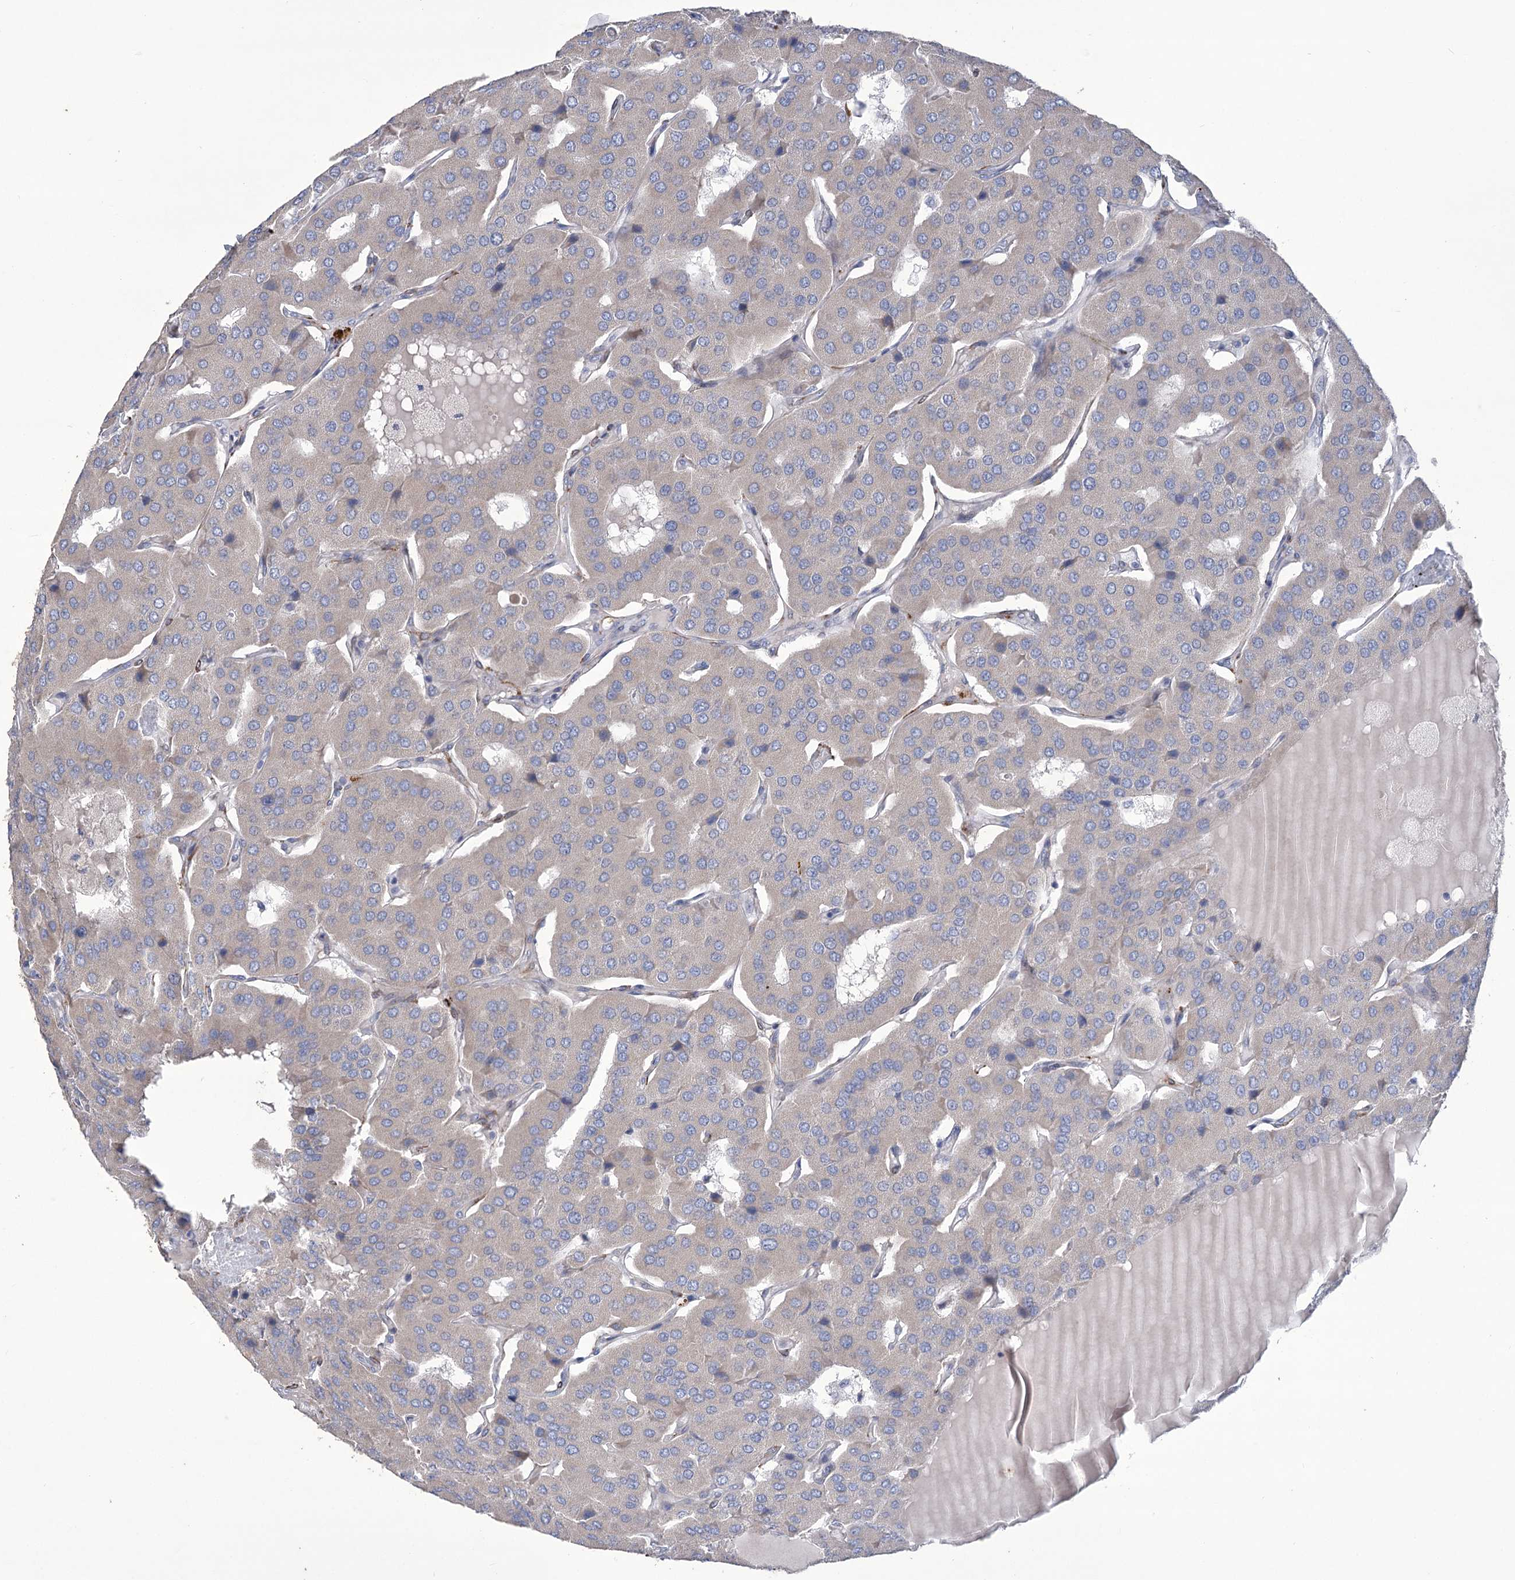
{"staining": {"intensity": "negative", "quantity": "none", "location": "none"}, "tissue": "parathyroid gland", "cell_type": "Glandular cells", "image_type": "normal", "snomed": [{"axis": "morphology", "description": "Normal tissue, NOS"}, {"axis": "morphology", "description": "Adenoma, NOS"}, {"axis": "topography", "description": "Parathyroid gland"}], "caption": "This histopathology image is of benign parathyroid gland stained with immunohistochemistry to label a protein in brown with the nuclei are counter-stained blue. There is no expression in glandular cells. (DAB (3,3'-diaminobenzidine) immunohistochemistry with hematoxylin counter stain).", "gene": "ANGPTL3", "patient": {"sex": "female", "age": 86}}